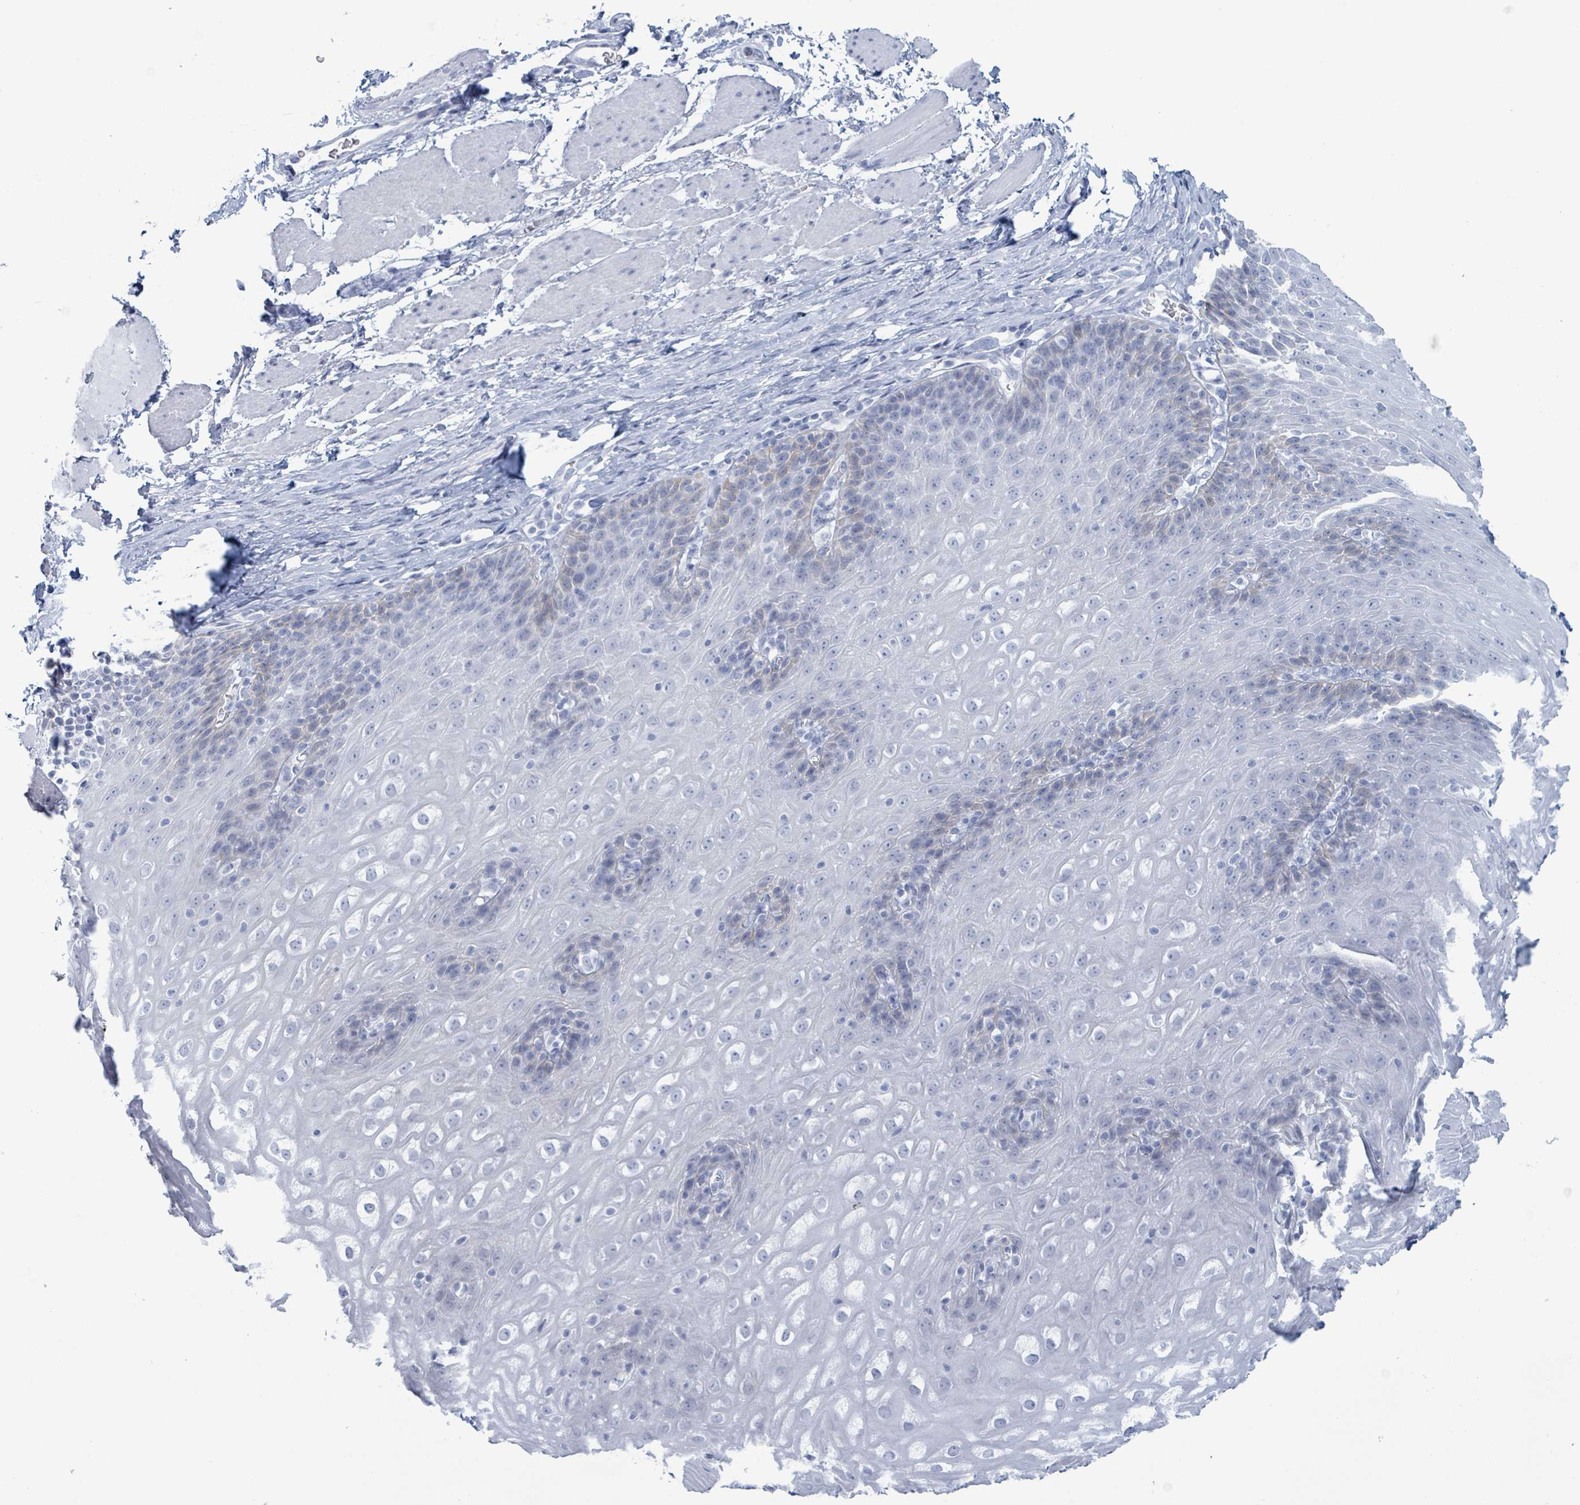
{"staining": {"intensity": "moderate", "quantity": "<25%", "location": "cytoplasmic/membranous"}, "tissue": "esophagus", "cell_type": "Squamous epithelial cells", "image_type": "normal", "snomed": [{"axis": "morphology", "description": "Normal tissue, NOS"}, {"axis": "topography", "description": "Esophagus"}], "caption": "Approximately <25% of squamous epithelial cells in unremarkable esophagus show moderate cytoplasmic/membranous protein staining as visualized by brown immunohistochemical staining.", "gene": "KRT8", "patient": {"sex": "female", "age": 61}}